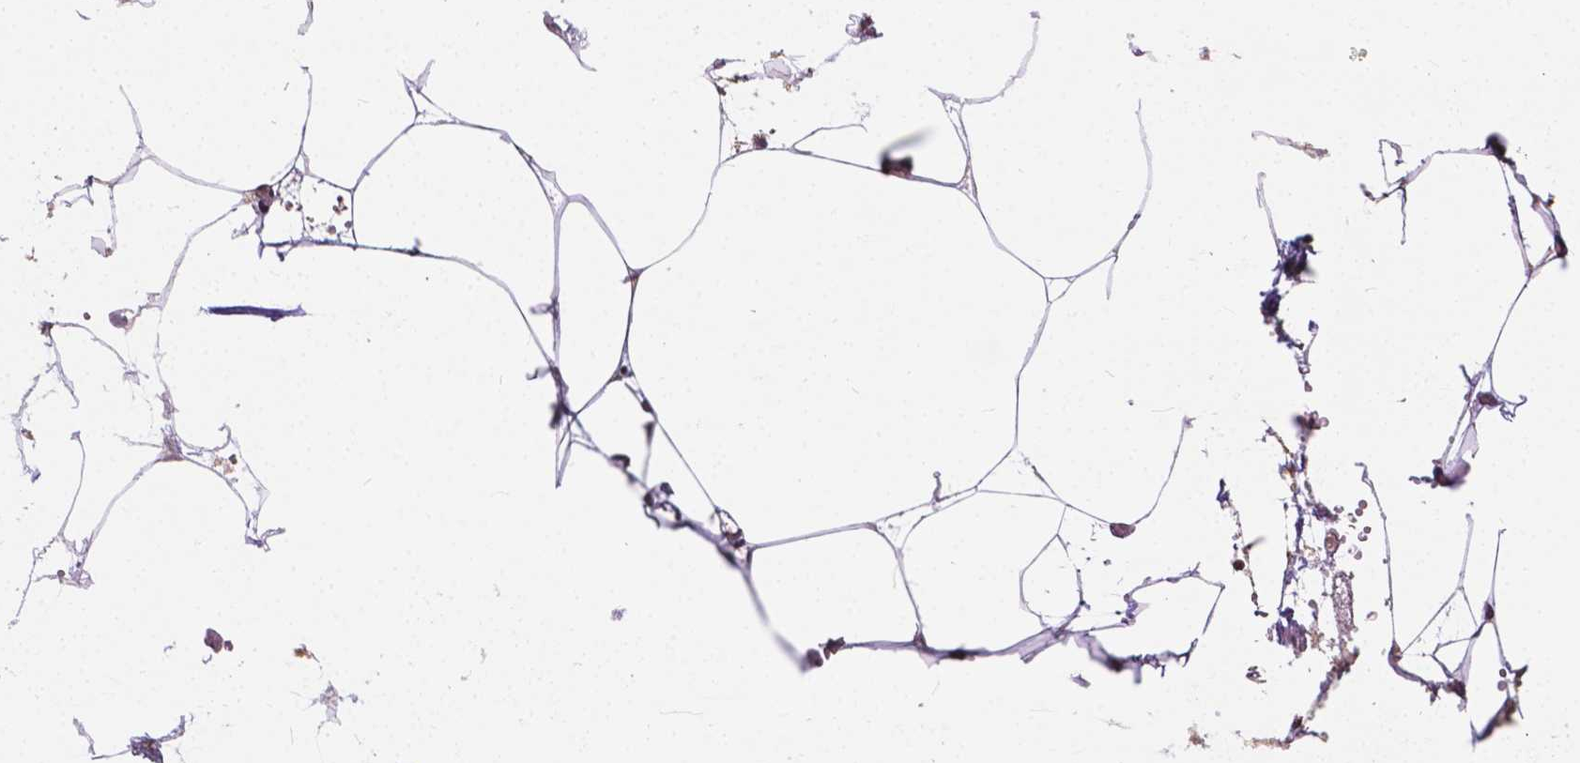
{"staining": {"intensity": "moderate", "quantity": ">75%", "location": "nuclear"}, "tissue": "adipose tissue", "cell_type": "Adipocytes", "image_type": "normal", "snomed": [{"axis": "morphology", "description": "Normal tissue, NOS"}, {"axis": "topography", "description": "Adipose tissue"}, {"axis": "topography", "description": "Pancreas"}, {"axis": "topography", "description": "Peripheral nerve tissue"}], "caption": "Moderate nuclear expression for a protein is identified in approximately >75% of adipocytes of normal adipose tissue using immunohistochemistry (IHC).", "gene": "INPP5E", "patient": {"sex": "female", "age": 58}}